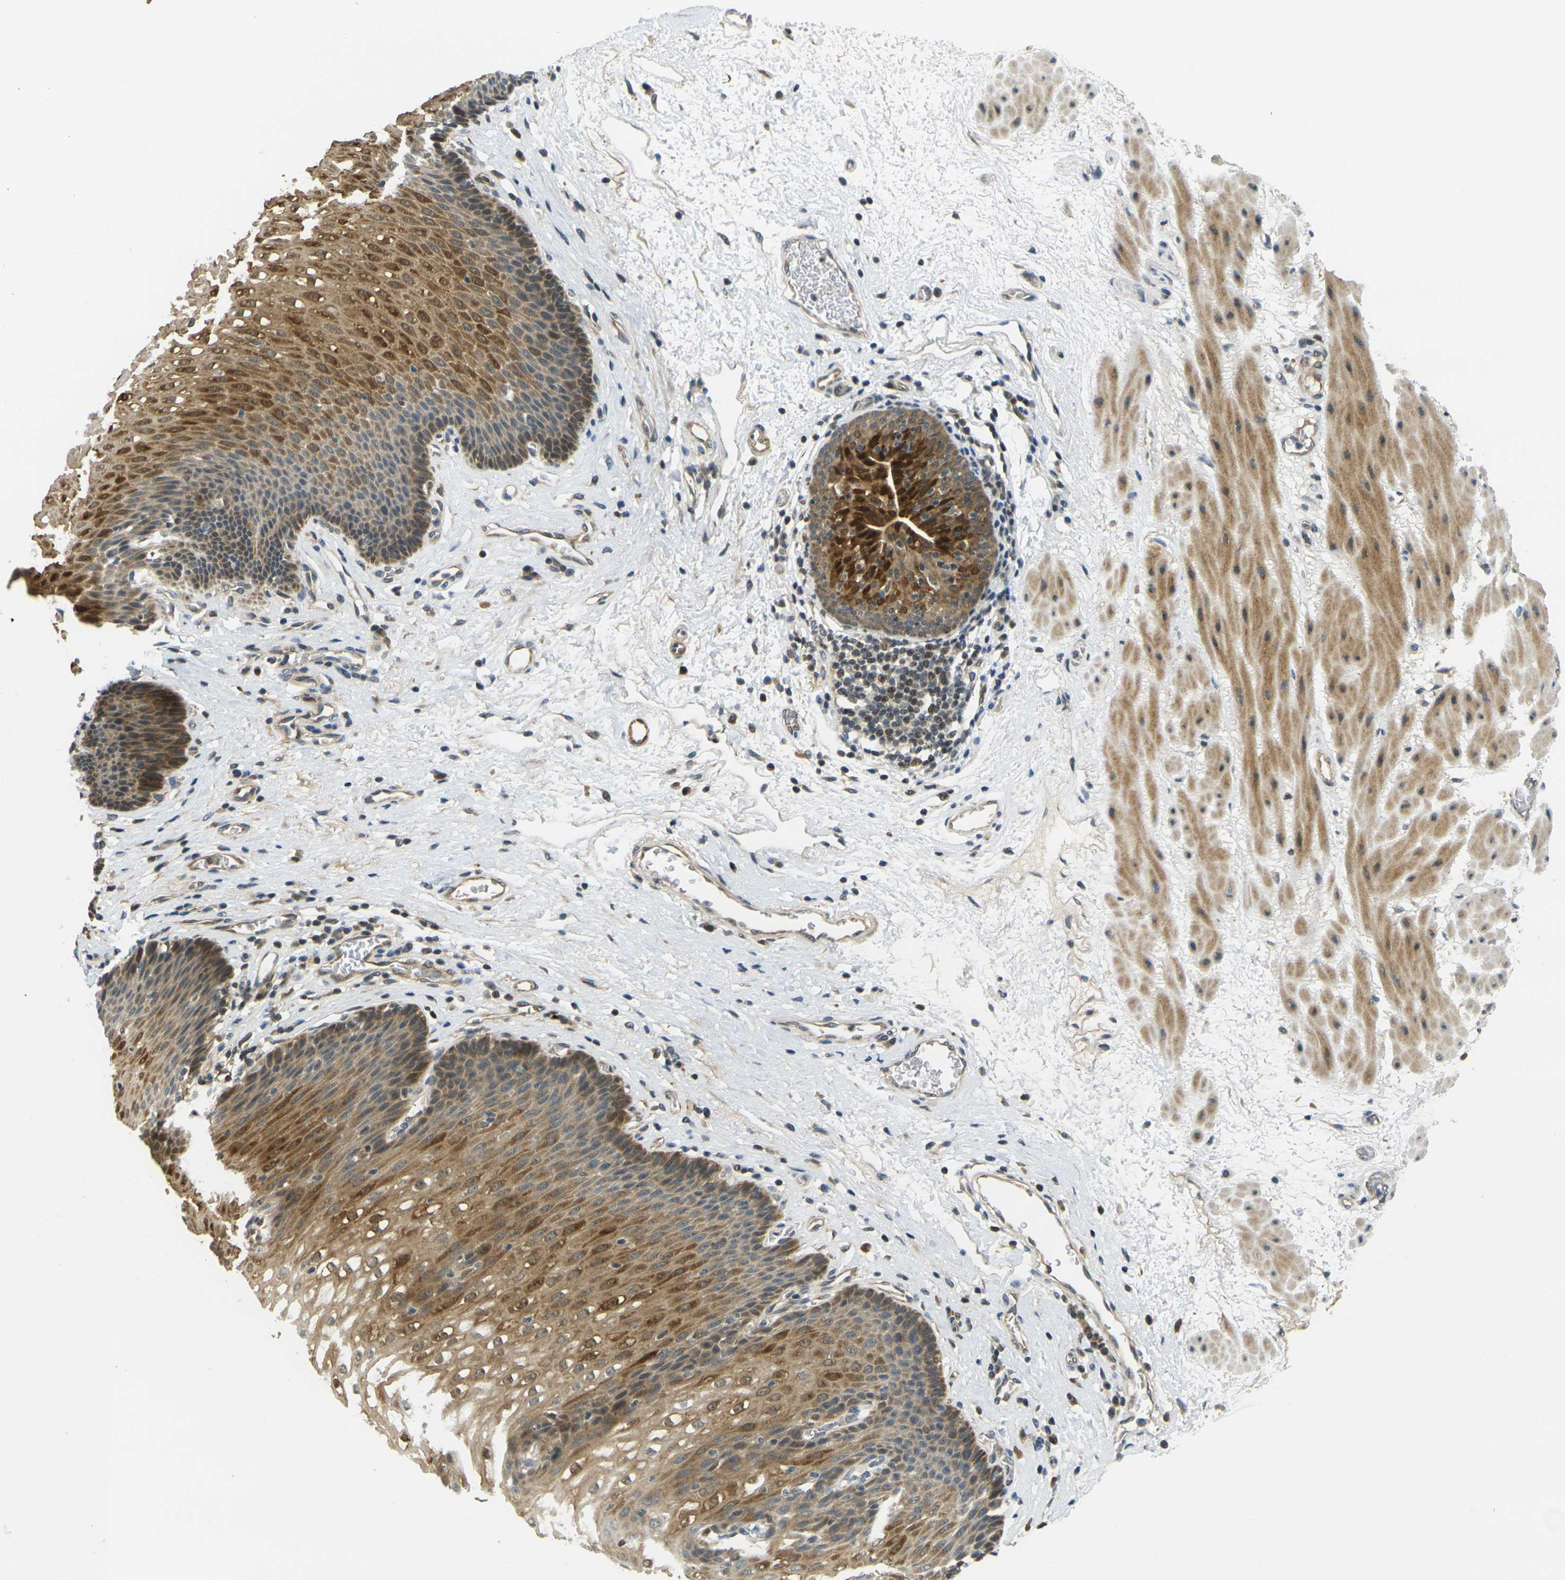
{"staining": {"intensity": "moderate", "quantity": ">75%", "location": "cytoplasmic/membranous"}, "tissue": "esophagus", "cell_type": "Squamous epithelial cells", "image_type": "normal", "snomed": [{"axis": "morphology", "description": "Normal tissue, NOS"}, {"axis": "topography", "description": "Esophagus"}], "caption": "Moderate cytoplasmic/membranous protein staining is appreciated in about >75% of squamous epithelial cells in esophagus. Nuclei are stained in blue.", "gene": "KLHL8", "patient": {"sex": "male", "age": 48}}